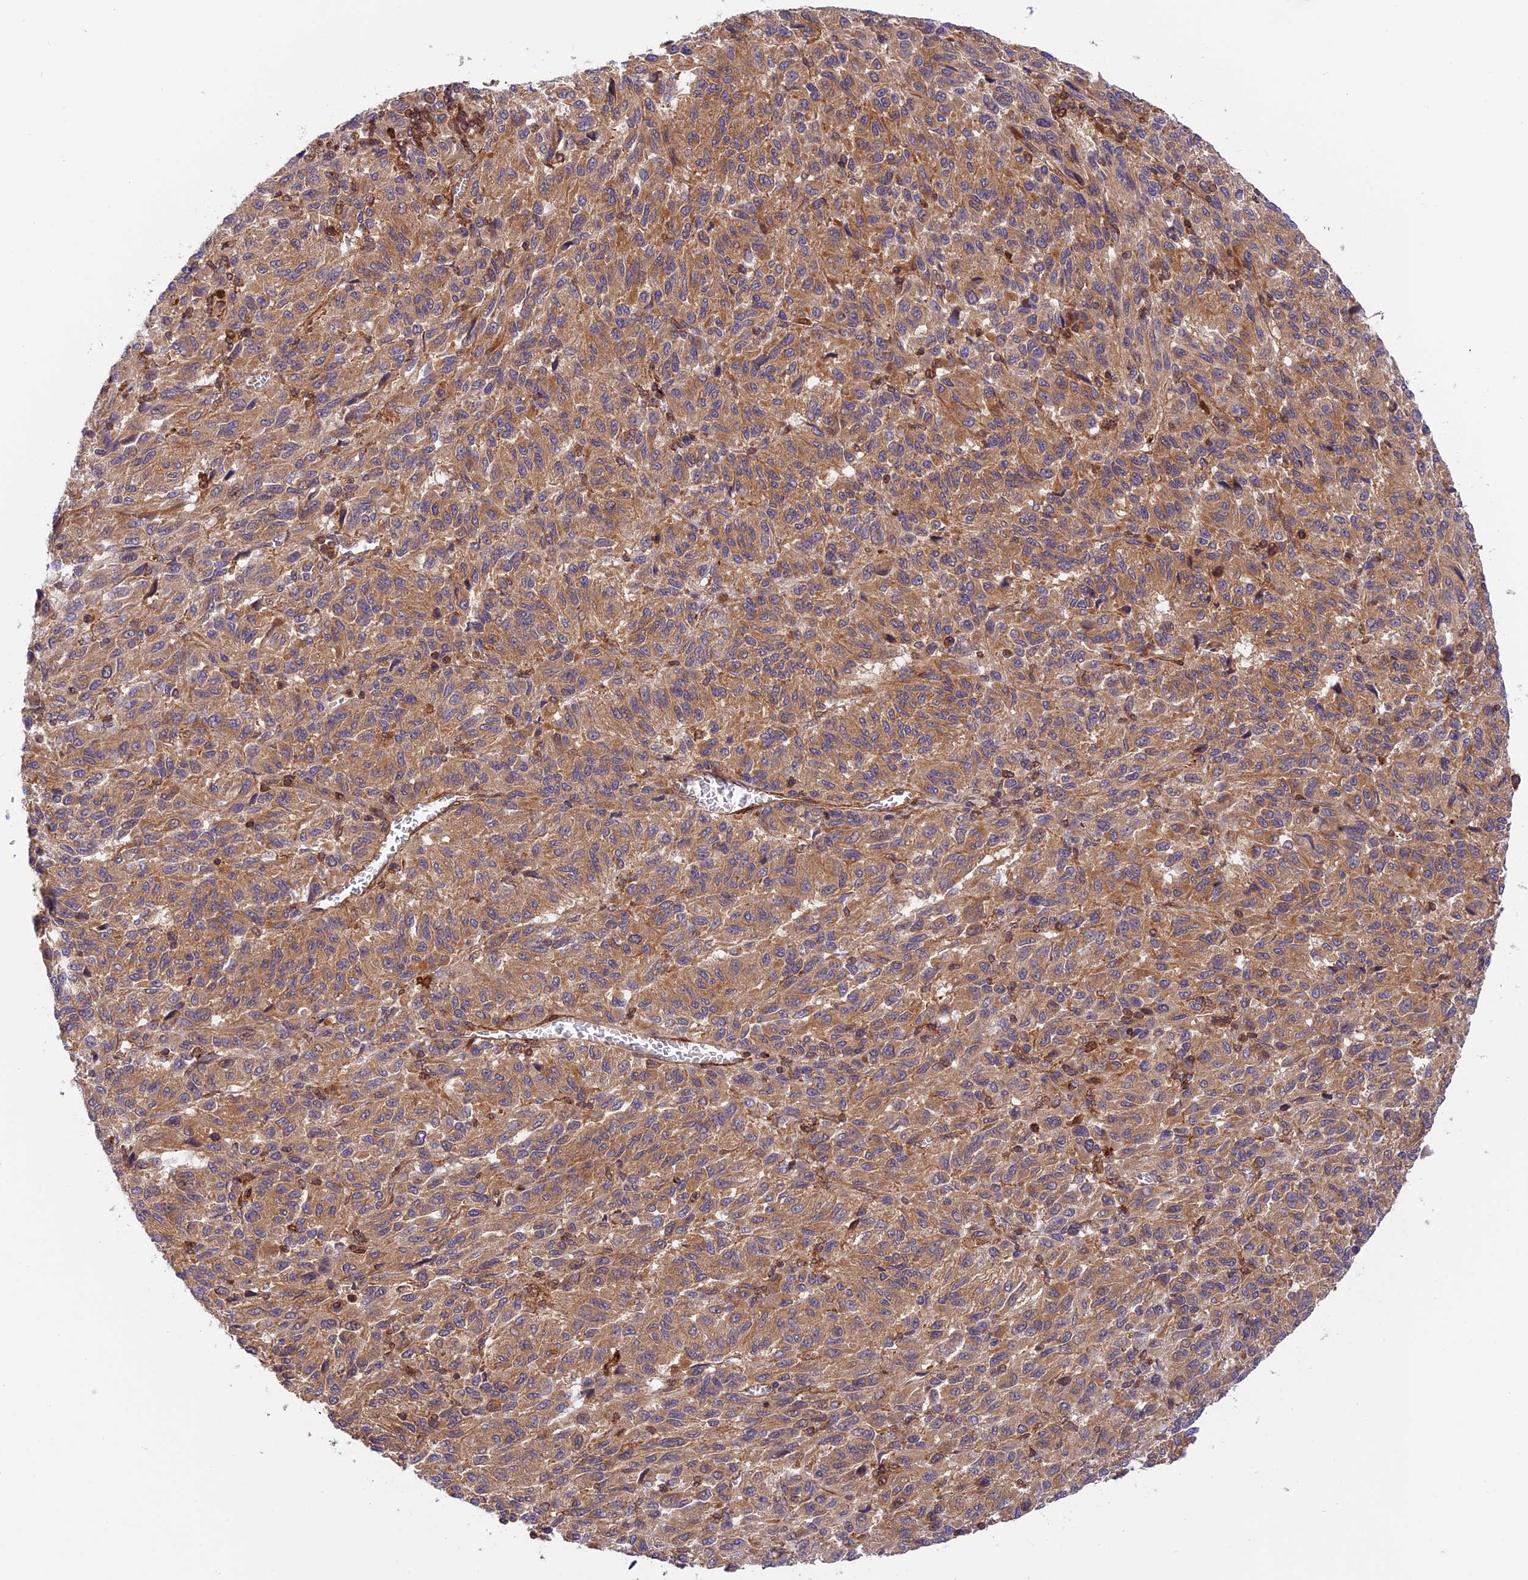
{"staining": {"intensity": "moderate", "quantity": ">75%", "location": "cytoplasmic/membranous"}, "tissue": "melanoma", "cell_type": "Tumor cells", "image_type": "cancer", "snomed": [{"axis": "morphology", "description": "Malignant melanoma, Metastatic site"}, {"axis": "topography", "description": "Lung"}], "caption": "Melanoma was stained to show a protein in brown. There is medium levels of moderate cytoplasmic/membranous expression in approximately >75% of tumor cells.", "gene": "EVI5L", "patient": {"sex": "male", "age": 64}}